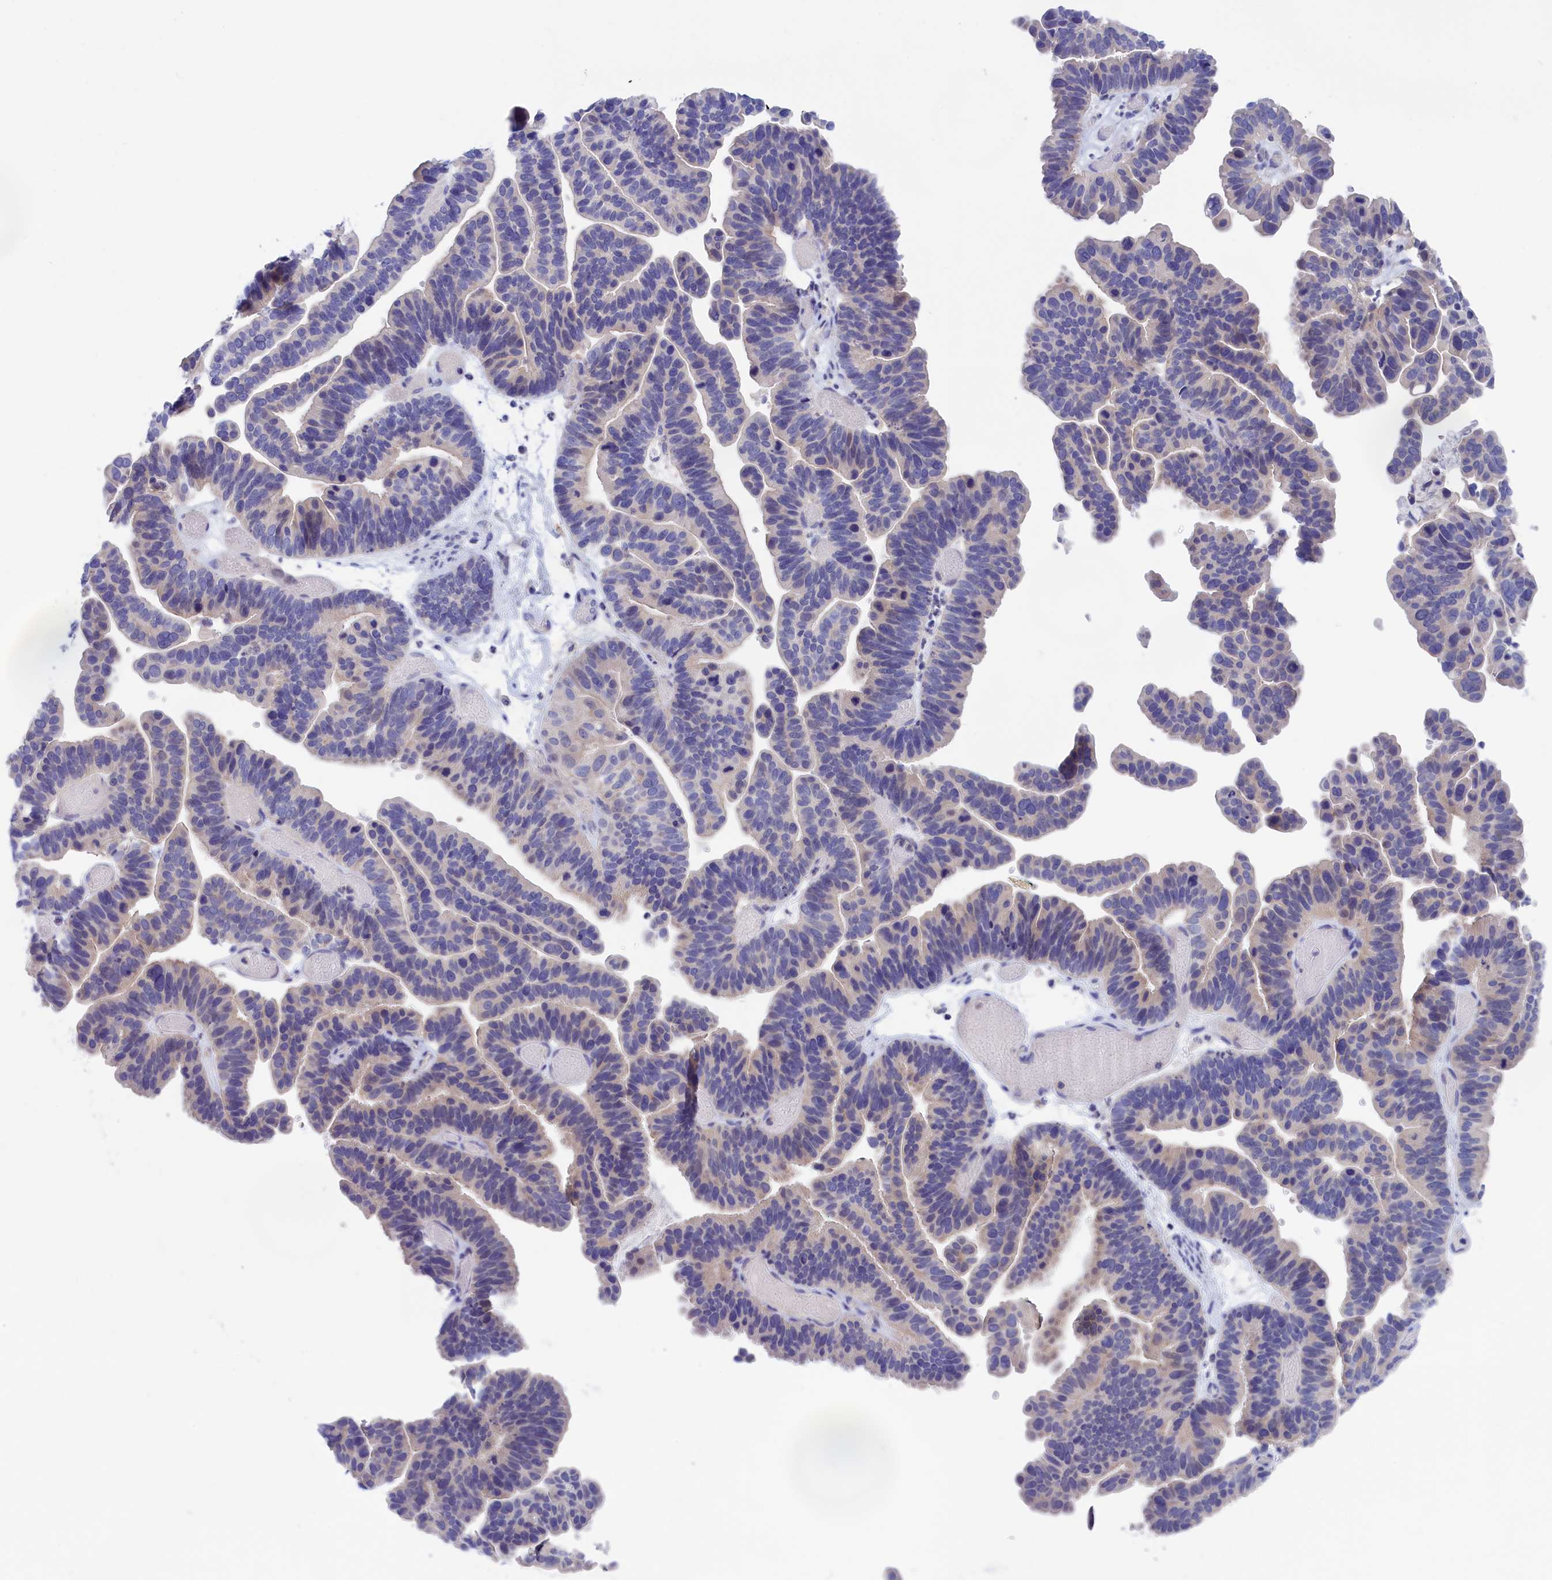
{"staining": {"intensity": "negative", "quantity": "none", "location": "none"}, "tissue": "ovarian cancer", "cell_type": "Tumor cells", "image_type": "cancer", "snomed": [{"axis": "morphology", "description": "Cystadenocarcinoma, serous, NOS"}, {"axis": "topography", "description": "Ovary"}], "caption": "Serous cystadenocarcinoma (ovarian) was stained to show a protein in brown. There is no significant staining in tumor cells. (Brightfield microscopy of DAB immunohistochemistry at high magnification).", "gene": "VPS35L", "patient": {"sex": "female", "age": 56}}